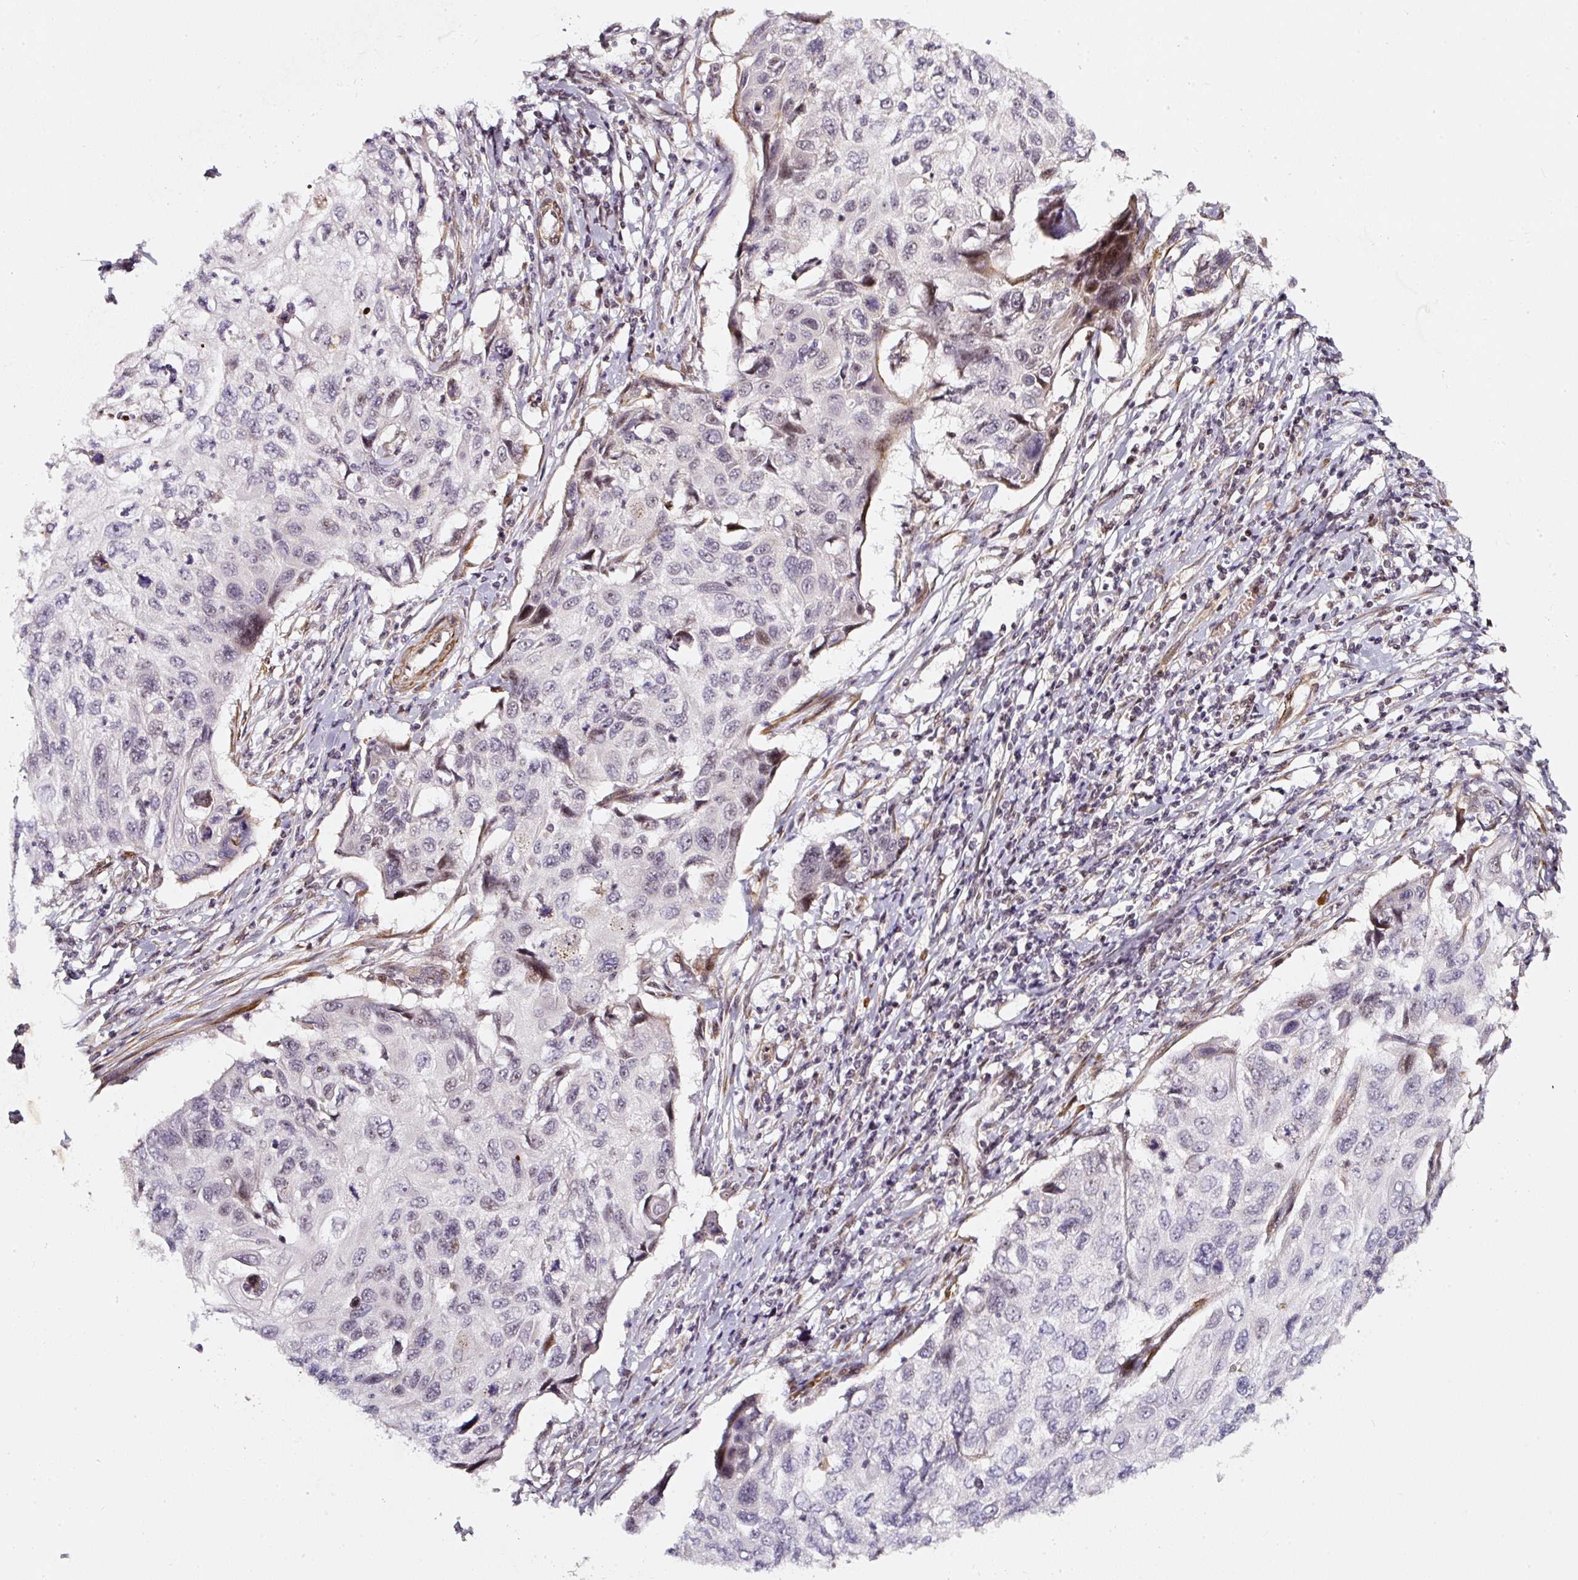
{"staining": {"intensity": "weak", "quantity": "<25%", "location": "nuclear"}, "tissue": "cervical cancer", "cell_type": "Tumor cells", "image_type": "cancer", "snomed": [{"axis": "morphology", "description": "Squamous cell carcinoma, NOS"}, {"axis": "topography", "description": "Cervix"}], "caption": "Tumor cells show no significant staining in cervical cancer.", "gene": "MXRA8", "patient": {"sex": "female", "age": 70}}